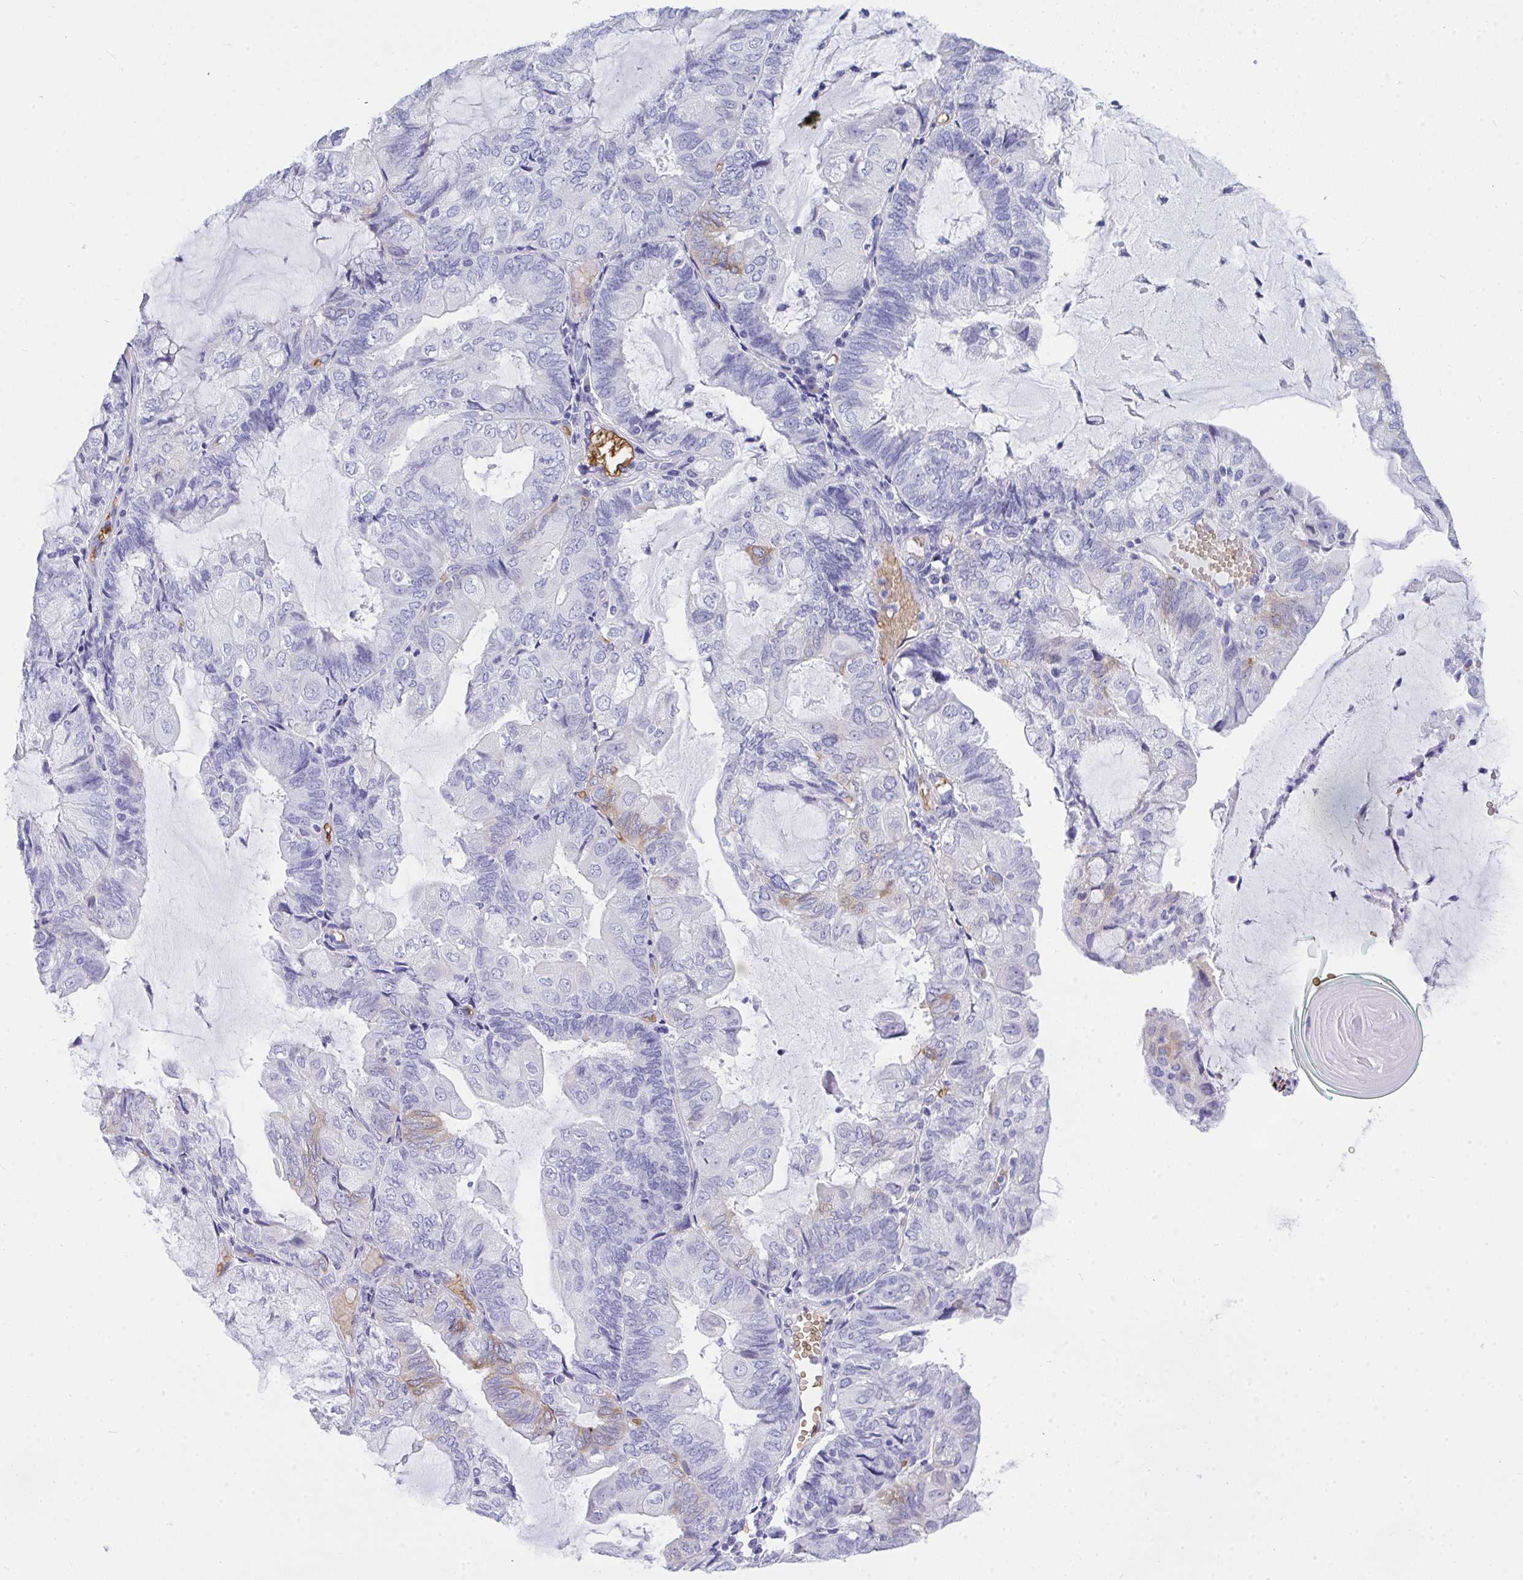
{"staining": {"intensity": "moderate", "quantity": "<25%", "location": "cytoplasmic/membranous"}, "tissue": "endometrial cancer", "cell_type": "Tumor cells", "image_type": "cancer", "snomed": [{"axis": "morphology", "description": "Adenocarcinoma, NOS"}, {"axis": "topography", "description": "Endometrium"}], "caption": "Immunohistochemistry of human adenocarcinoma (endometrial) reveals low levels of moderate cytoplasmic/membranous positivity in about <25% of tumor cells.", "gene": "ANK1", "patient": {"sex": "female", "age": 81}}